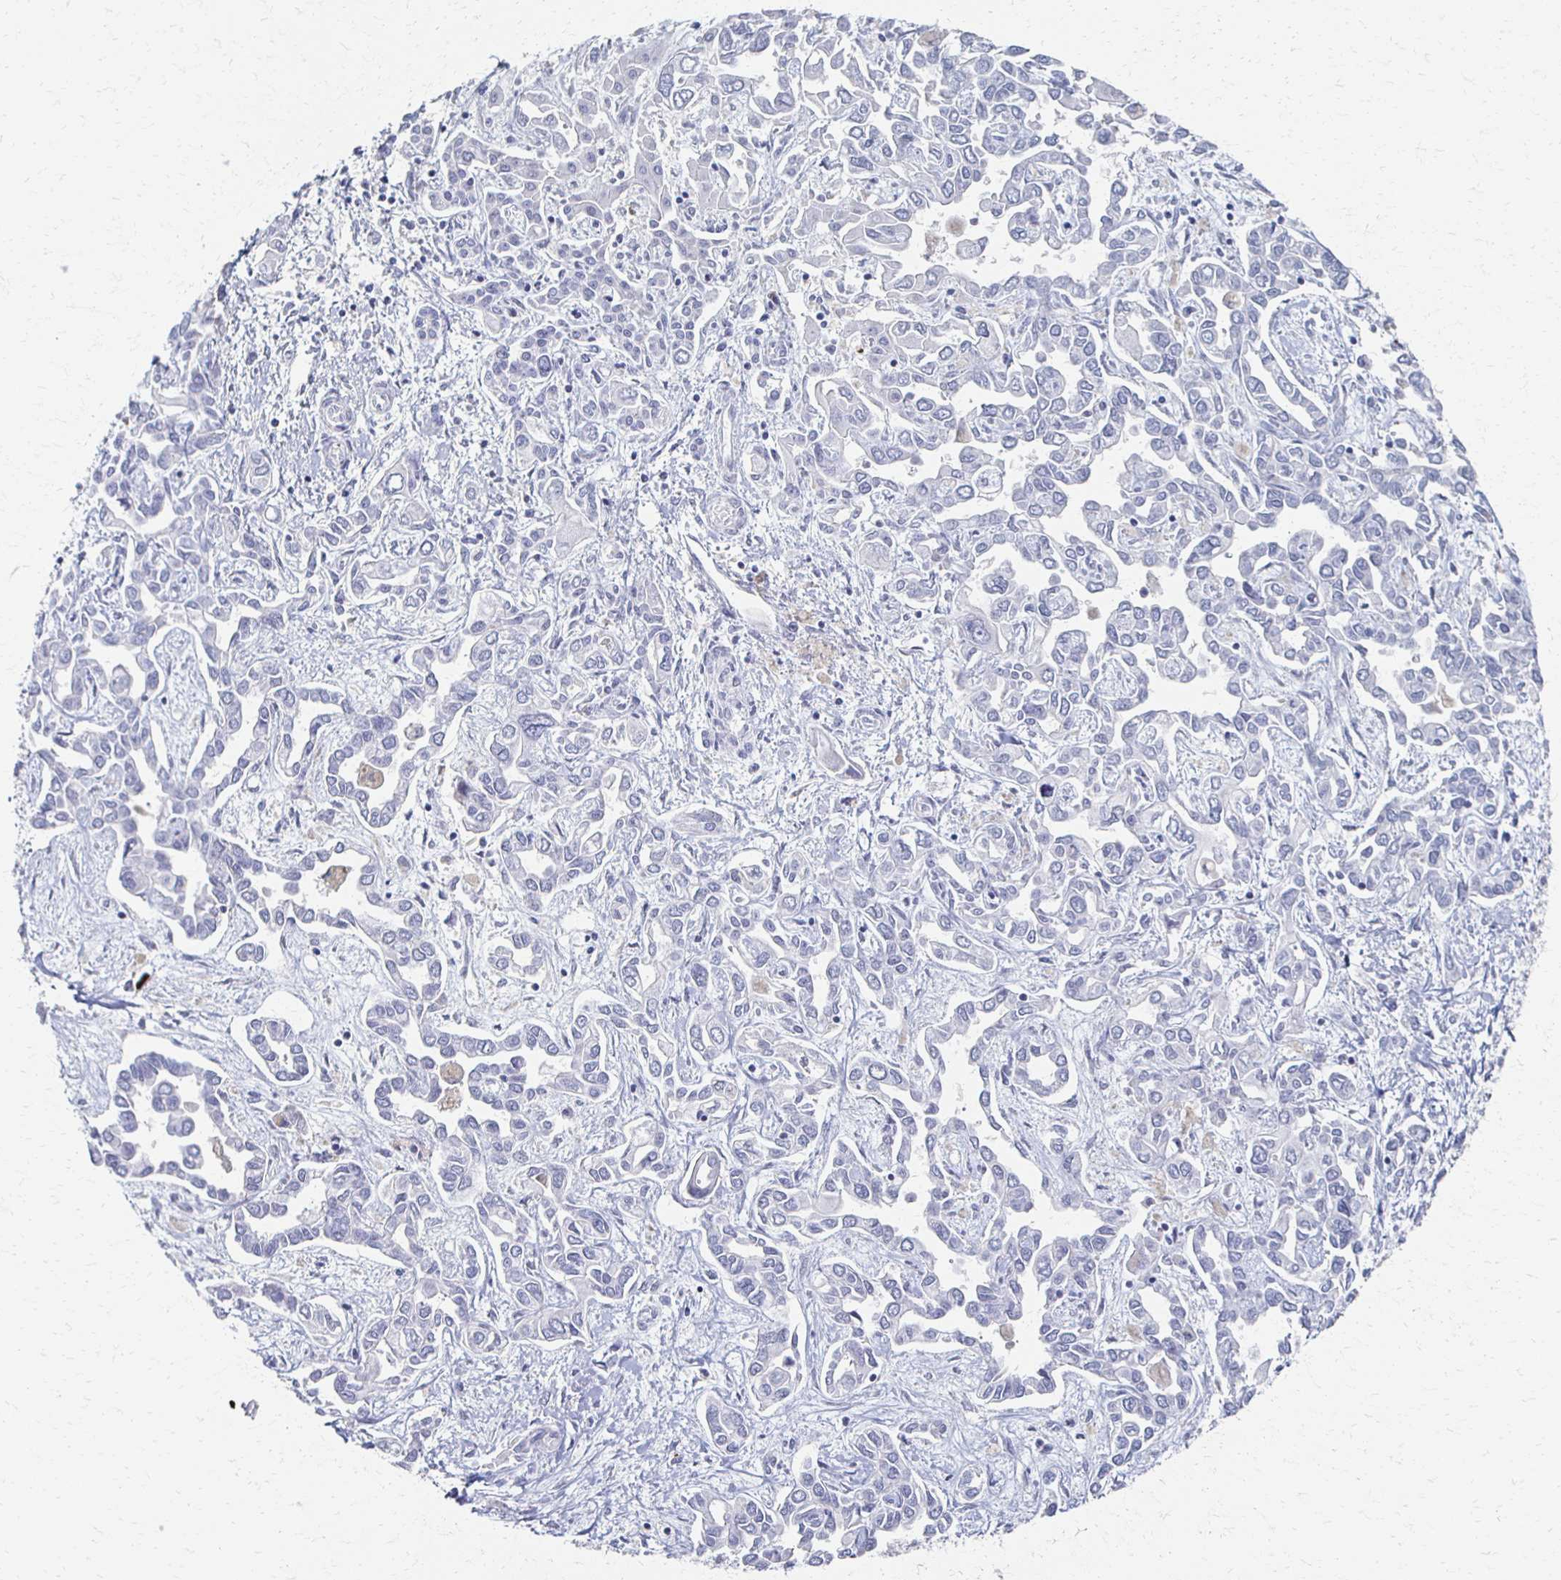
{"staining": {"intensity": "negative", "quantity": "none", "location": "none"}, "tissue": "liver cancer", "cell_type": "Tumor cells", "image_type": "cancer", "snomed": [{"axis": "morphology", "description": "Cholangiocarcinoma"}, {"axis": "topography", "description": "Liver"}], "caption": "Protein analysis of cholangiocarcinoma (liver) displays no significant staining in tumor cells.", "gene": "CXCR2", "patient": {"sex": "female", "age": 64}}